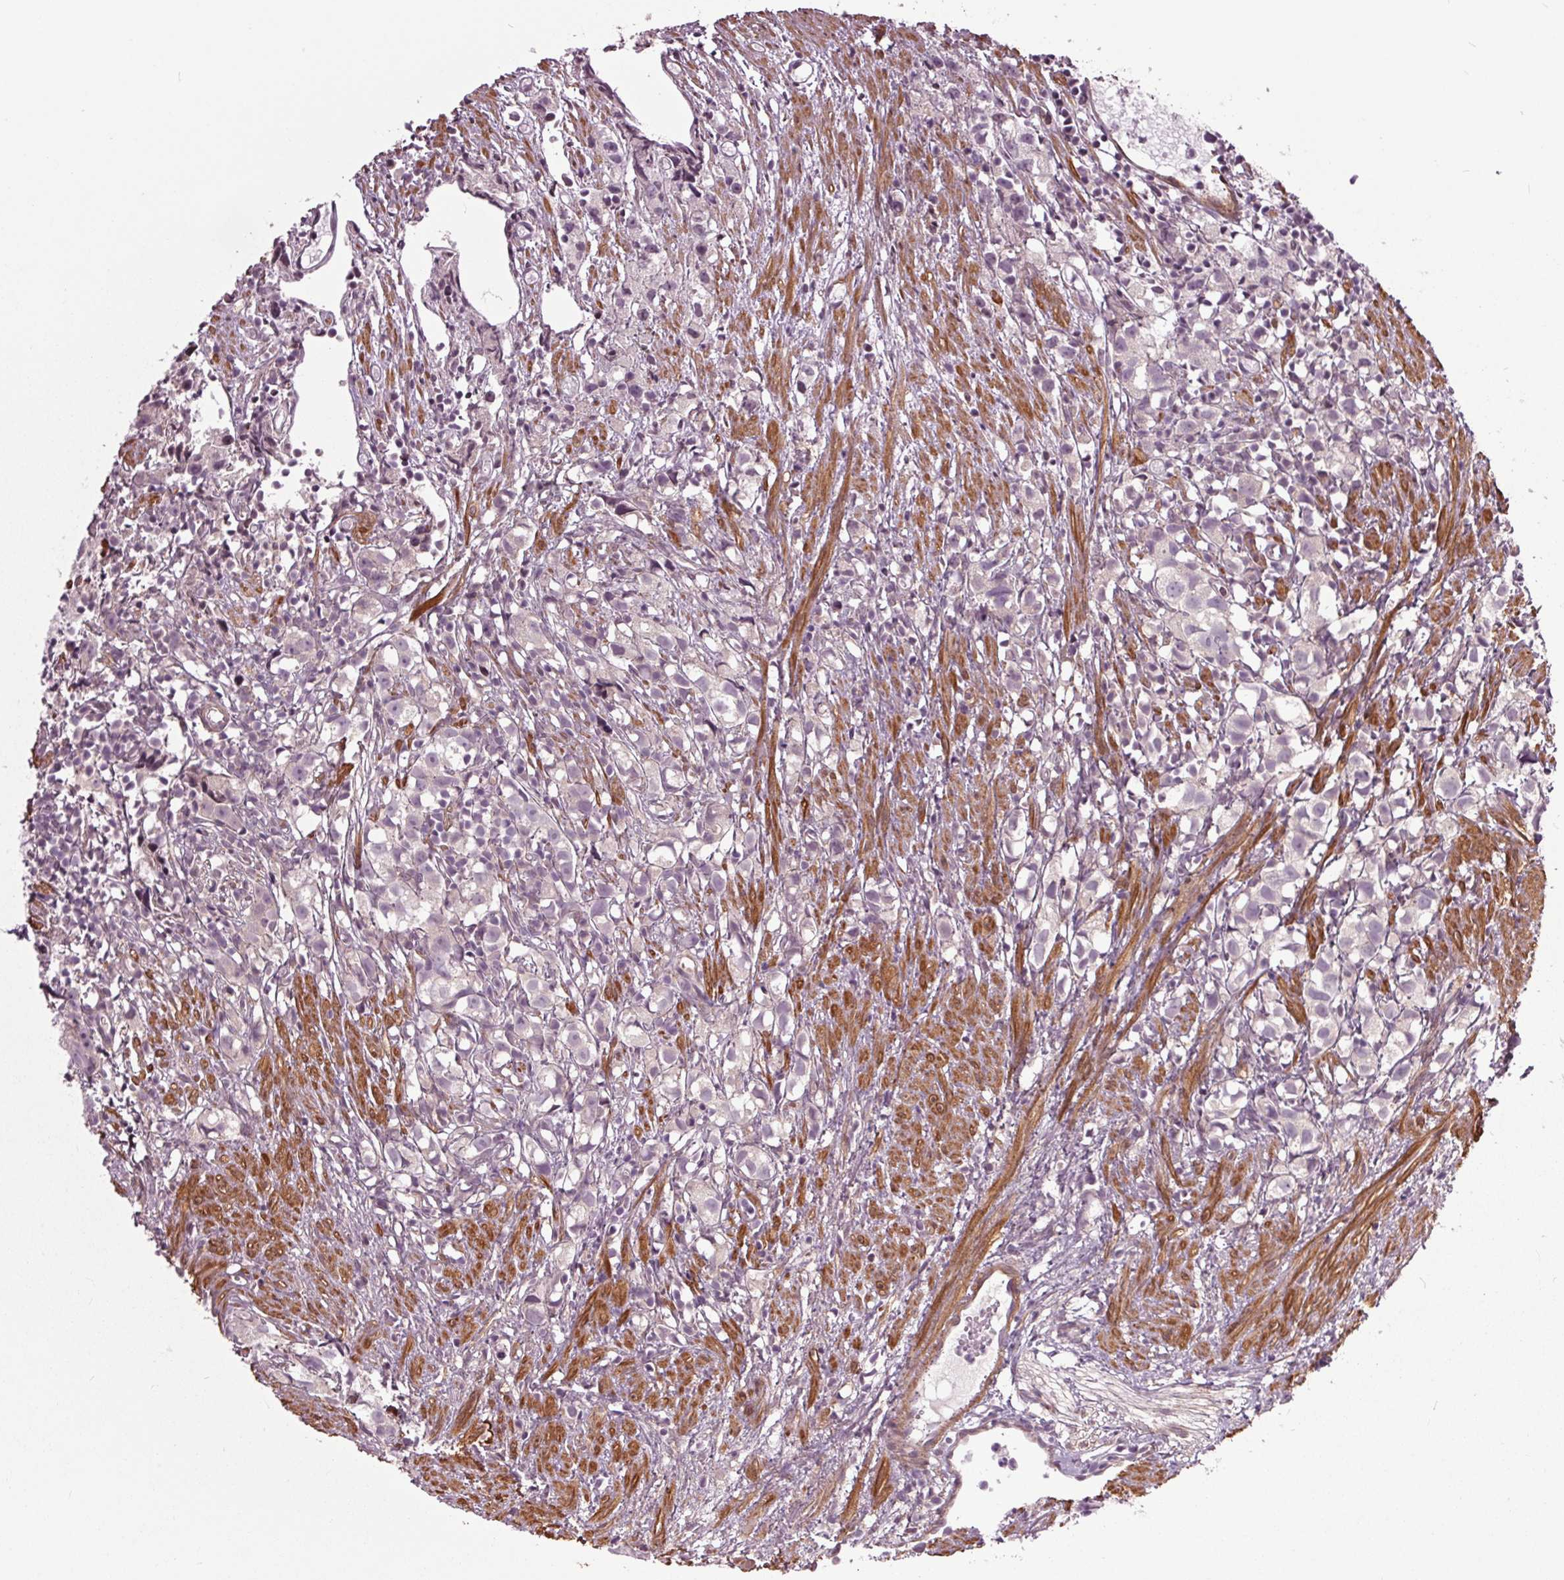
{"staining": {"intensity": "weak", "quantity": "<25%", "location": "cytoplasmic/membranous"}, "tissue": "prostate cancer", "cell_type": "Tumor cells", "image_type": "cancer", "snomed": [{"axis": "morphology", "description": "Adenocarcinoma, High grade"}, {"axis": "topography", "description": "Prostate"}], "caption": "Protein analysis of prostate high-grade adenocarcinoma shows no significant positivity in tumor cells.", "gene": "HAUS5", "patient": {"sex": "male", "age": 68}}